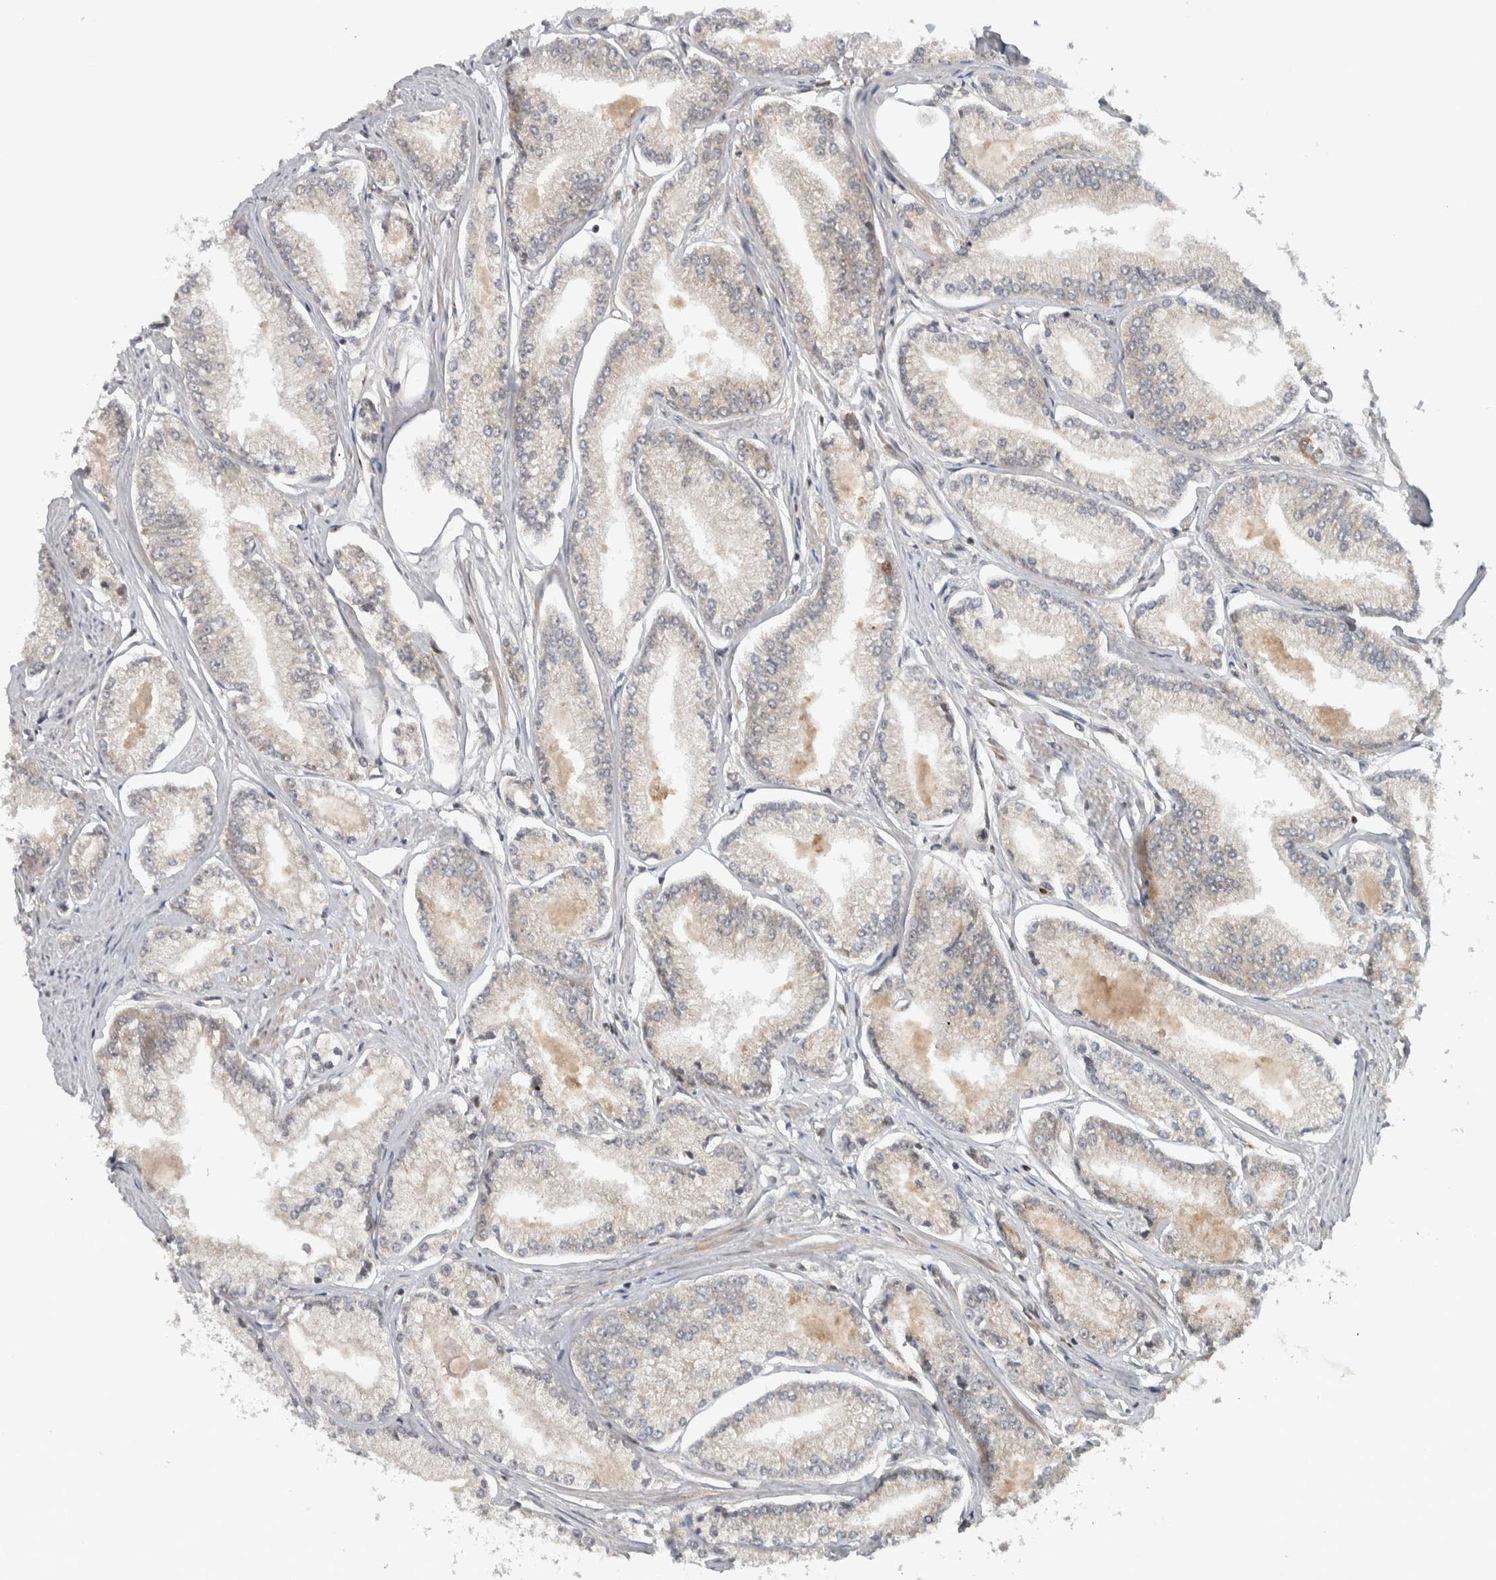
{"staining": {"intensity": "negative", "quantity": "none", "location": "none"}, "tissue": "prostate cancer", "cell_type": "Tumor cells", "image_type": "cancer", "snomed": [{"axis": "morphology", "description": "Adenocarcinoma, Low grade"}, {"axis": "topography", "description": "Prostate"}], "caption": "A micrograph of low-grade adenocarcinoma (prostate) stained for a protein demonstrates no brown staining in tumor cells.", "gene": "RPS6KA4", "patient": {"sex": "male", "age": 52}}